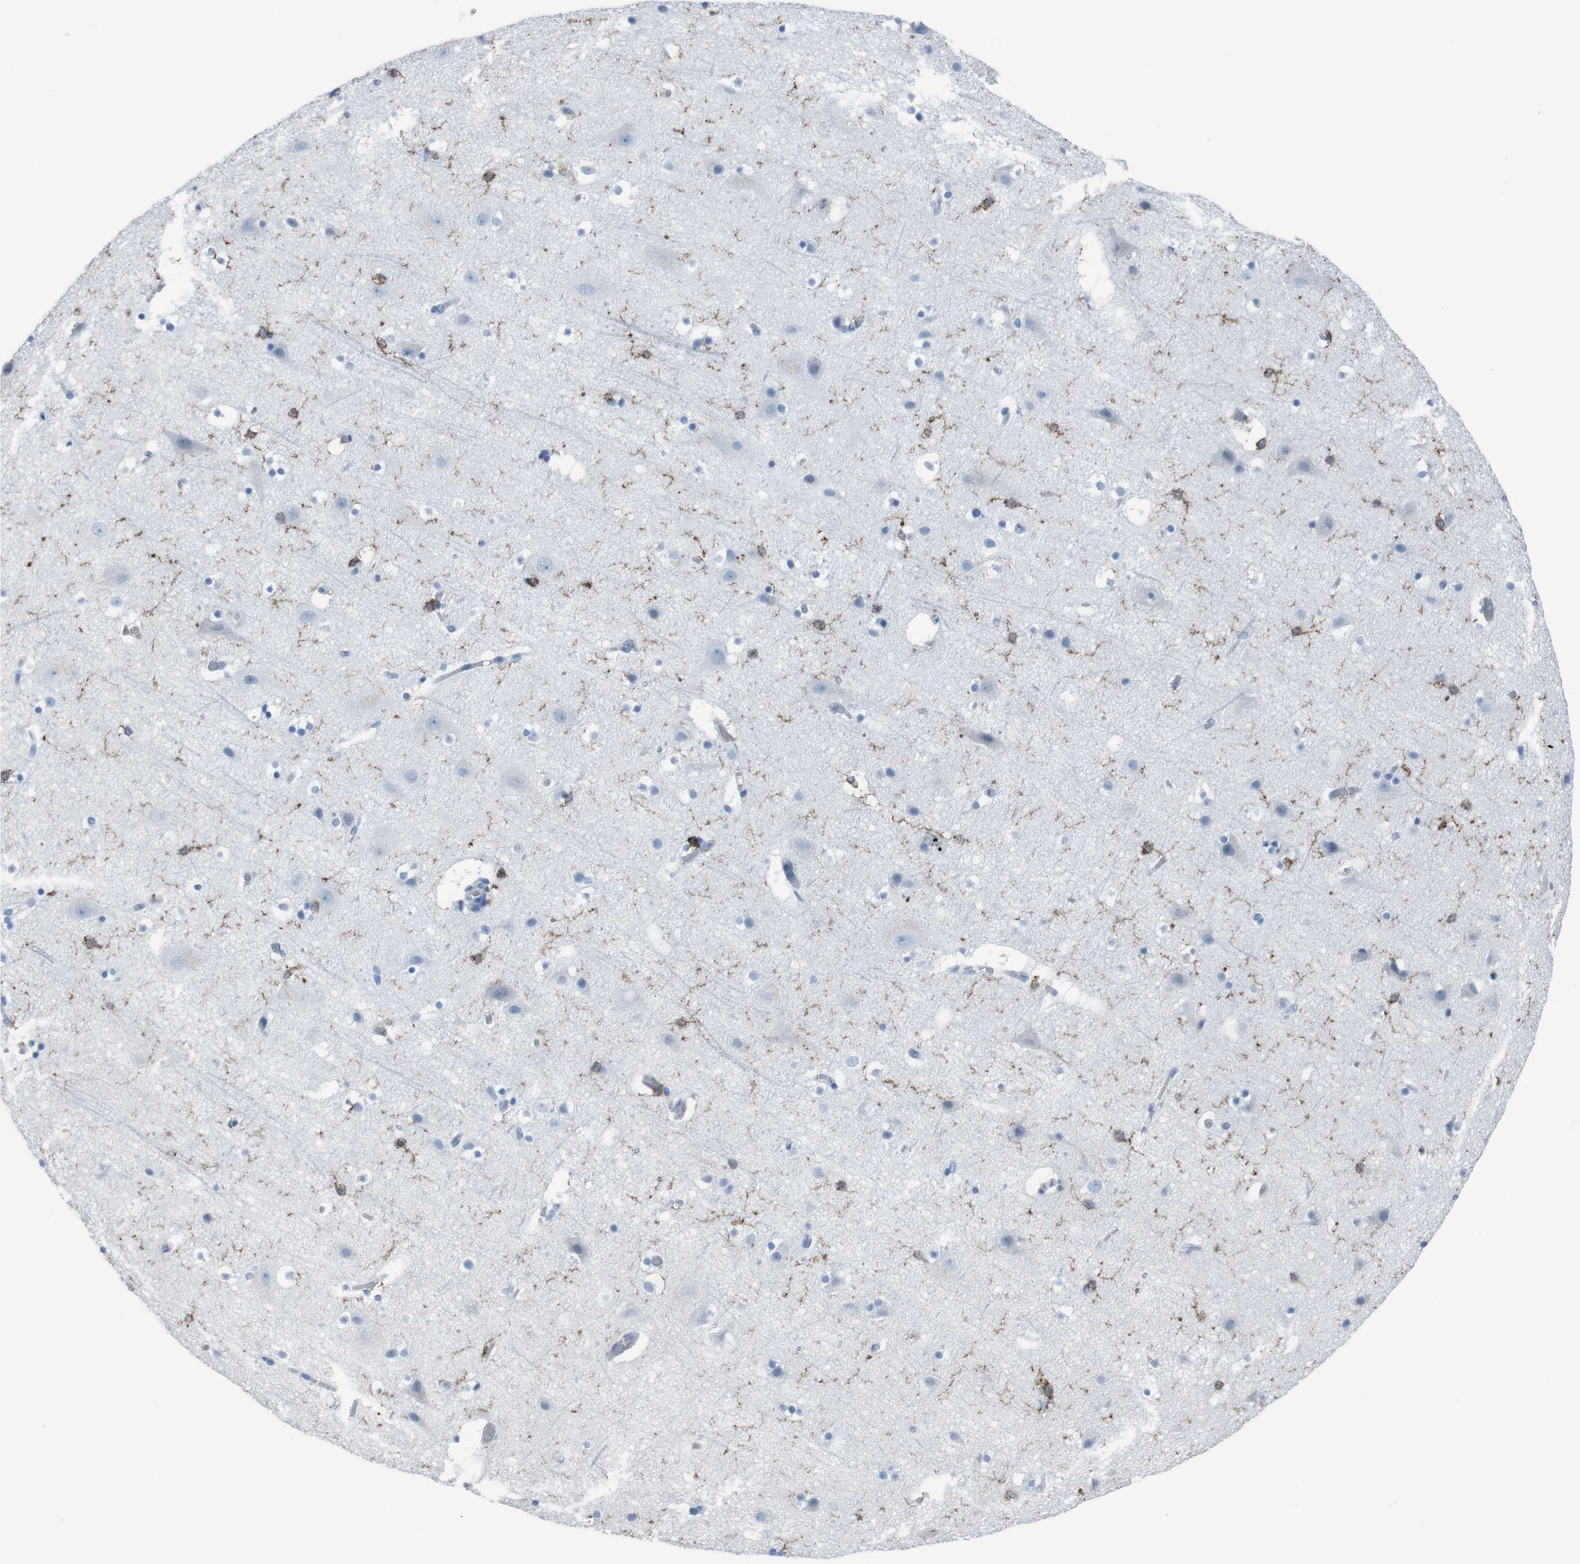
{"staining": {"intensity": "negative", "quantity": "none", "location": "none"}, "tissue": "cerebral cortex", "cell_type": "Endothelial cells", "image_type": "normal", "snomed": [{"axis": "morphology", "description": "Normal tissue, NOS"}, {"axis": "topography", "description": "Cerebral cortex"}], "caption": "This is a image of immunohistochemistry (IHC) staining of normal cerebral cortex, which shows no expression in endothelial cells.", "gene": "ST6GAL1", "patient": {"sex": "male", "age": 45}}